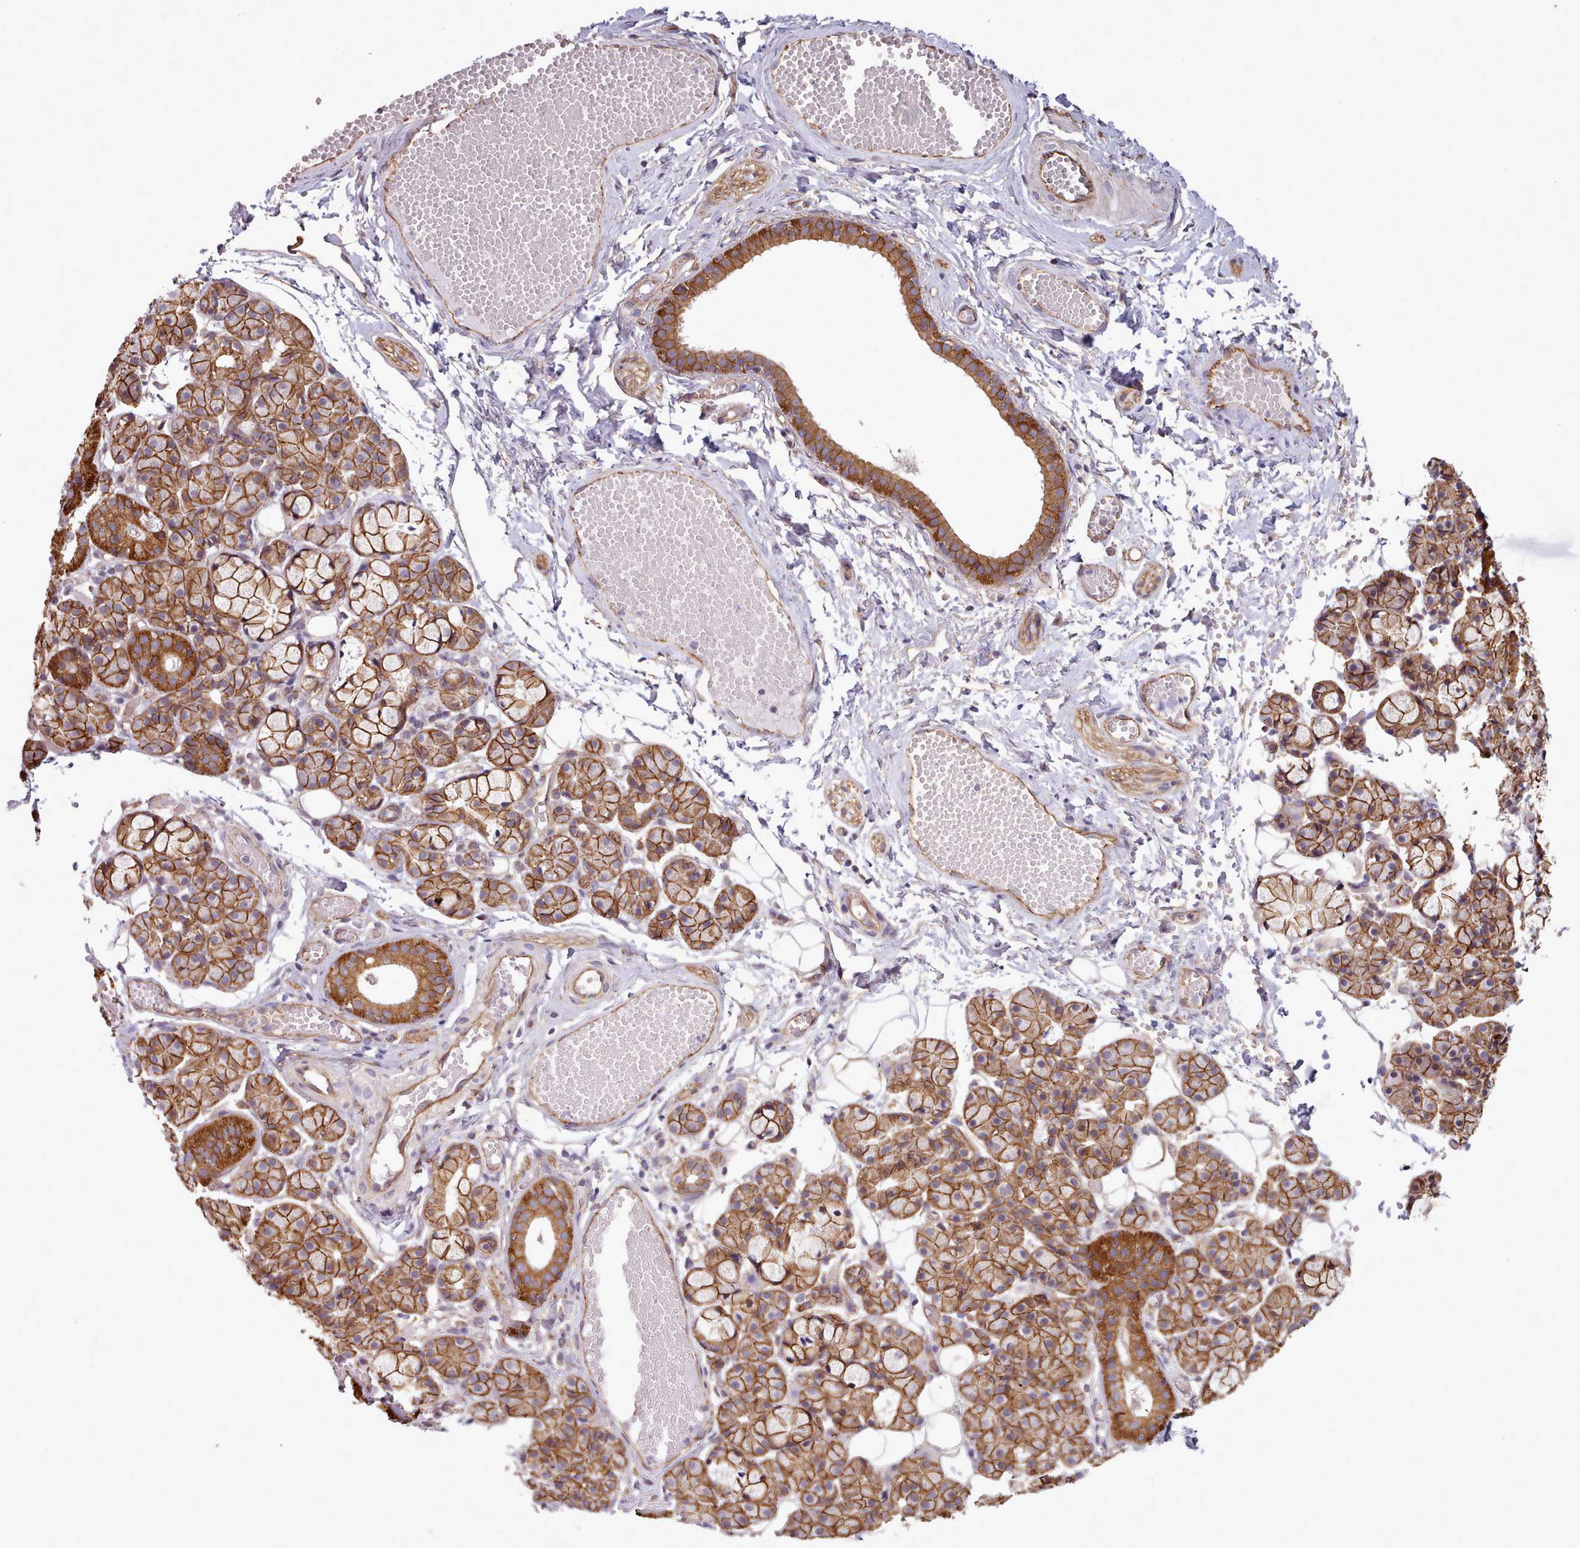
{"staining": {"intensity": "strong", "quantity": ">75%", "location": "cytoplasmic/membranous"}, "tissue": "salivary gland", "cell_type": "Glandular cells", "image_type": "normal", "snomed": [{"axis": "morphology", "description": "Normal tissue, NOS"}, {"axis": "topography", "description": "Salivary gland"}], "caption": "Immunohistochemistry image of unremarkable salivary gland stained for a protein (brown), which displays high levels of strong cytoplasmic/membranous expression in approximately >75% of glandular cells.", "gene": "MRPL46", "patient": {"sex": "male", "age": 63}}